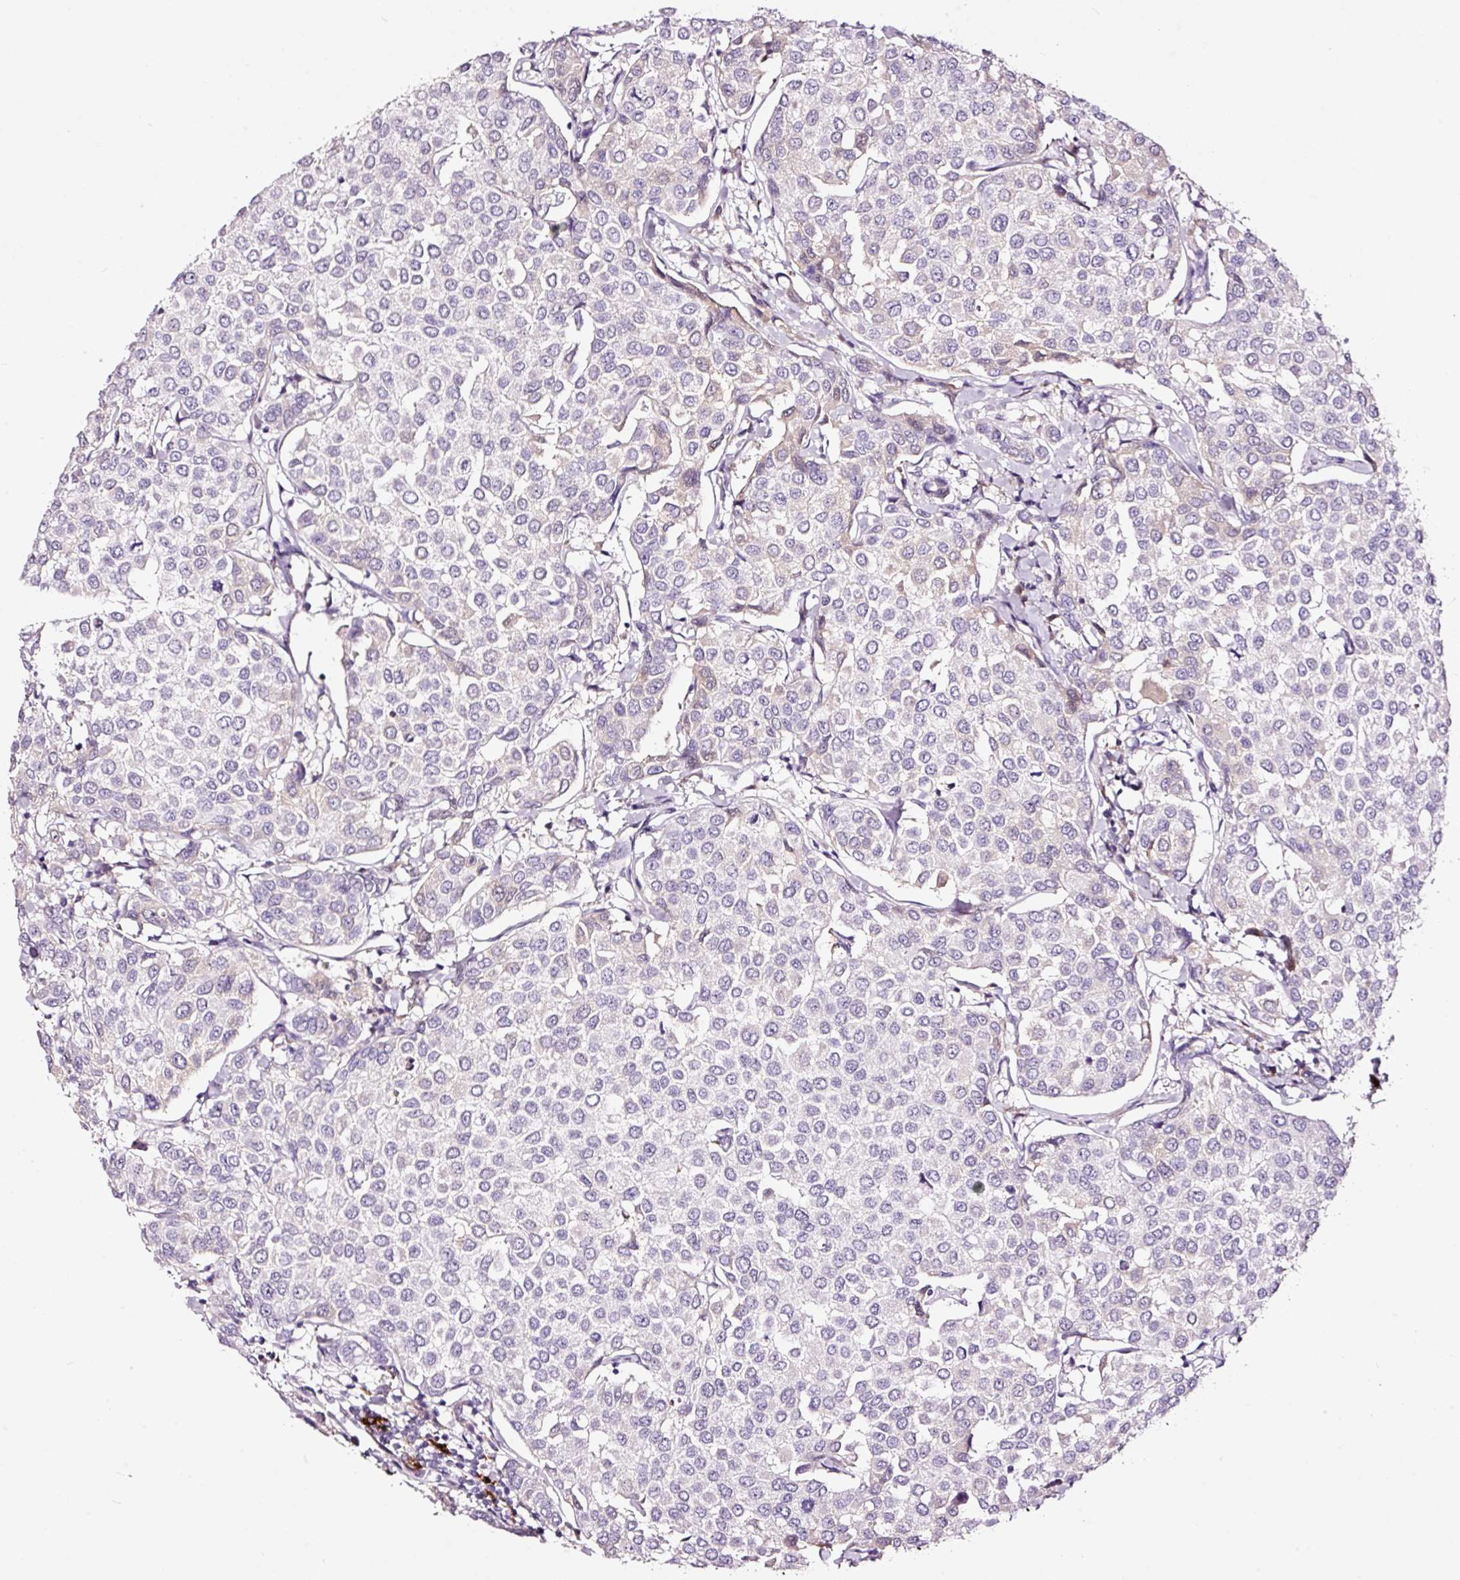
{"staining": {"intensity": "negative", "quantity": "none", "location": "none"}, "tissue": "breast cancer", "cell_type": "Tumor cells", "image_type": "cancer", "snomed": [{"axis": "morphology", "description": "Duct carcinoma"}, {"axis": "topography", "description": "Breast"}], "caption": "This photomicrograph is of breast intraductal carcinoma stained with immunohistochemistry (IHC) to label a protein in brown with the nuclei are counter-stained blue. There is no staining in tumor cells.", "gene": "LAMP3", "patient": {"sex": "female", "age": 55}}